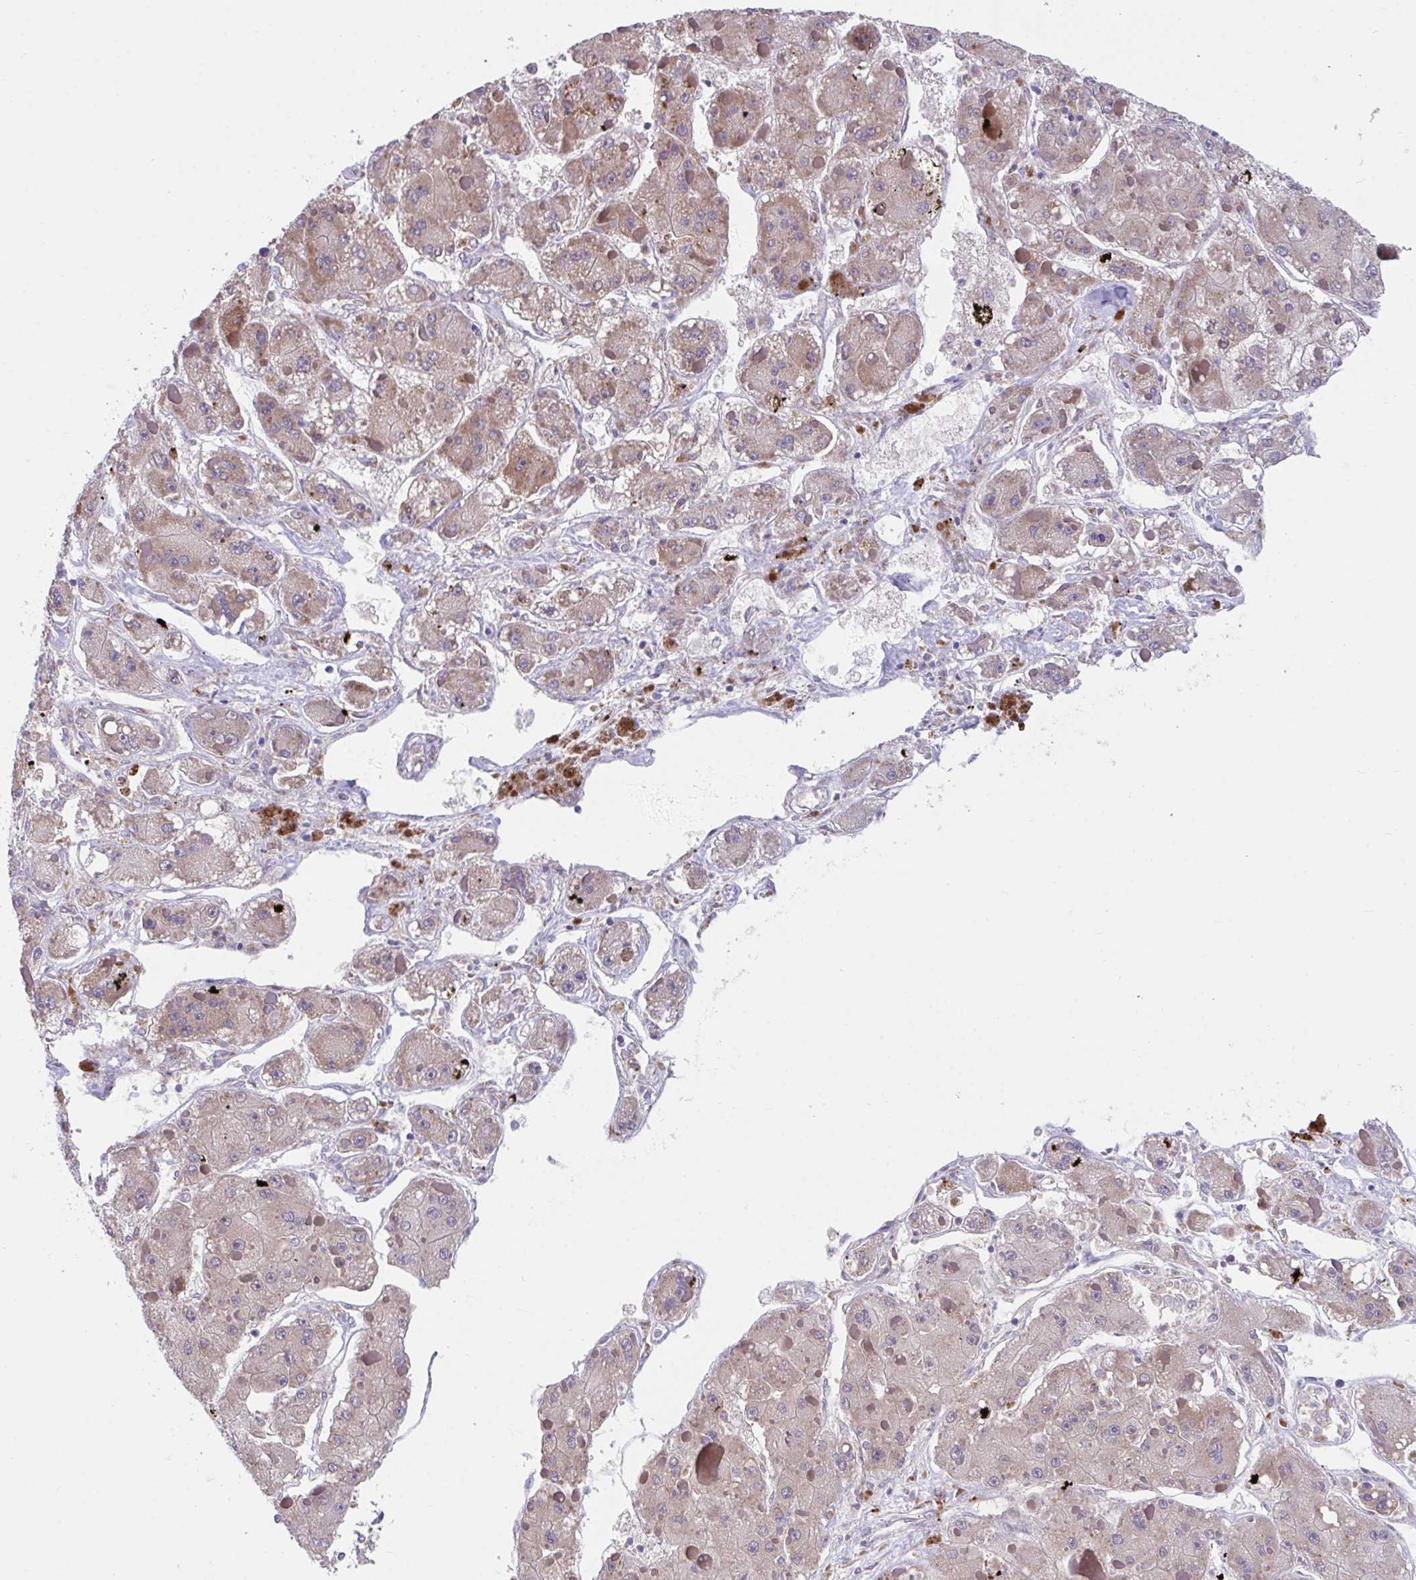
{"staining": {"intensity": "moderate", "quantity": "25%-75%", "location": "cytoplasmic/membranous"}, "tissue": "liver cancer", "cell_type": "Tumor cells", "image_type": "cancer", "snomed": [{"axis": "morphology", "description": "Carcinoma, Hepatocellular, NOS"}, {"axis": "topography", "description": "Liver"}], "caption": "Immunohistochemistry of hepatocellular carcinoma (liver) shows medium levels of moderate cytoplasmic/membranous expression in about 25%-75% of tumor cells.", "gene": "SUSD4", "patient": {"sex": "female", "age": 73}}